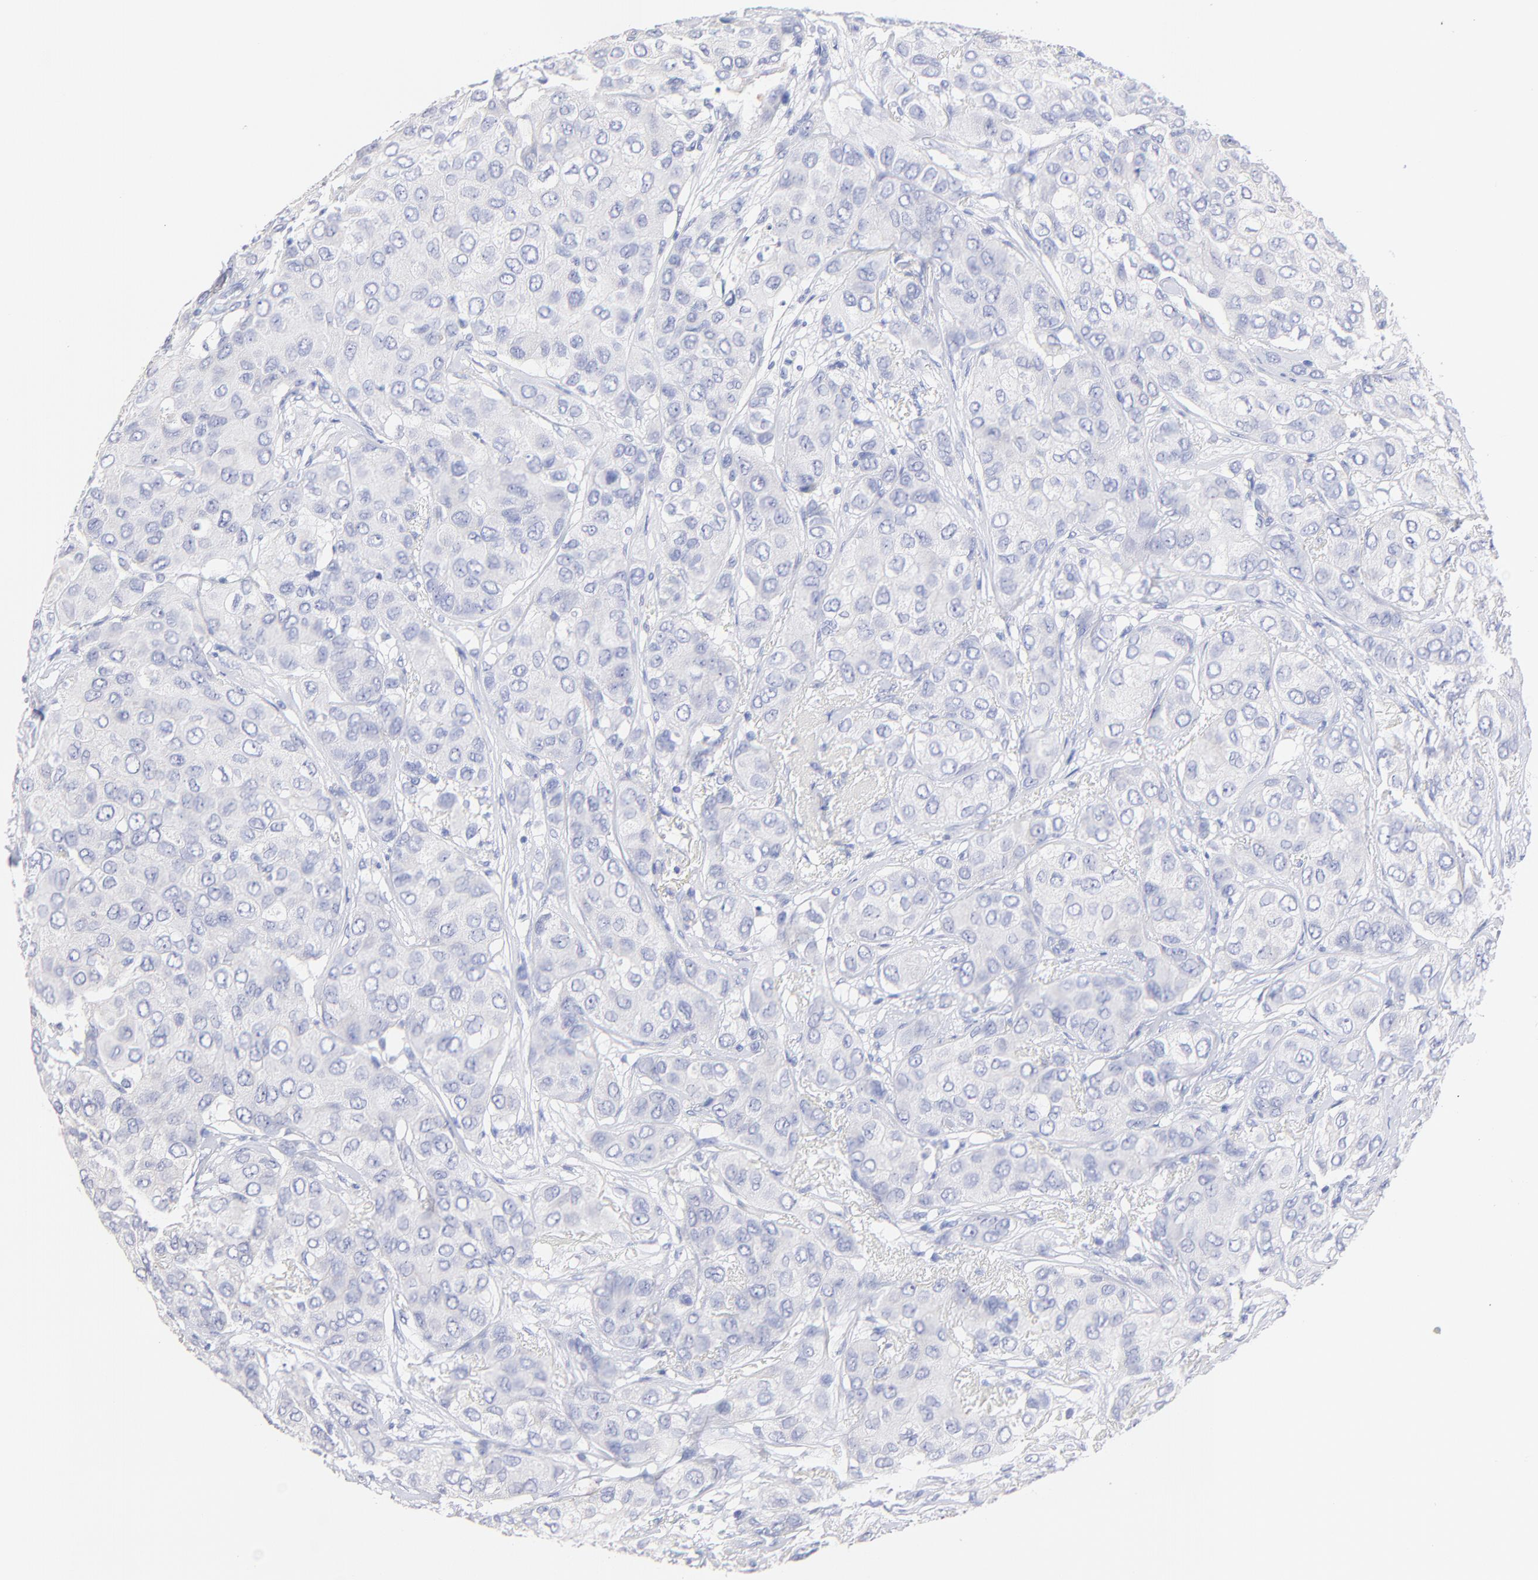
{"staining": {"intensity": "negative", "quantity": "none", "location": "none"}, "tissue": "breast cancer", "cell_type": "Tumor cells", "image_type": "cancer", "snomed": [{"axis": "morphology", "description": "Duct carcinoma"}, {"axis": "topography", "description": "Breast"}], "caption": "IHC photomicrograph of human breast cancer stained for a protein (brown), which demonstrates no staining in tumor cells.", "gene": "CFAP57", "patient": {"sex": "female", "age": 68}}